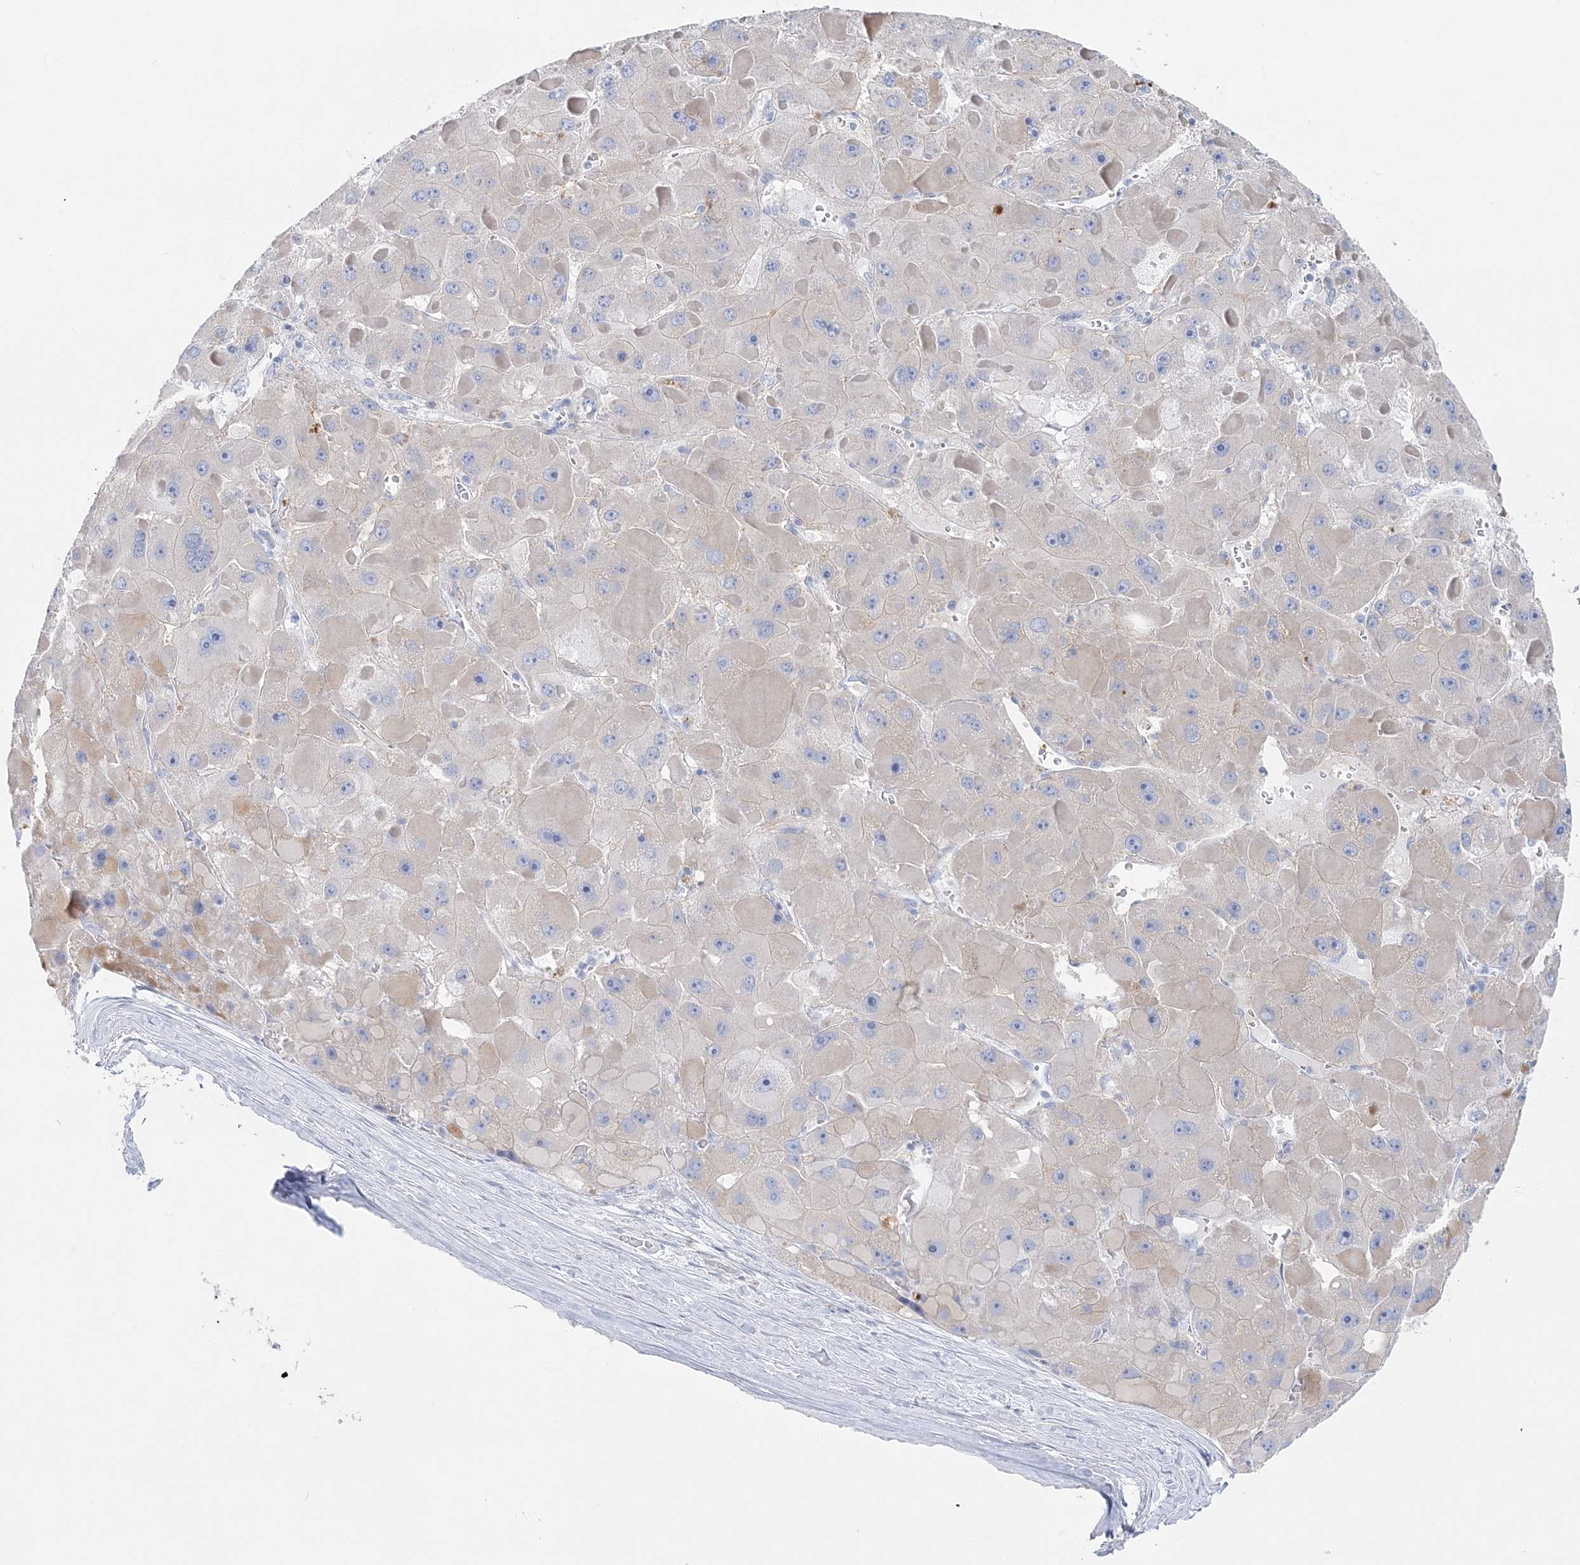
{"staining": {"intensity": "weak", "quantity": "<25%", "location": "cytoplasmic/membranous"}, "tissue": "liver cancer", "cell_type": "Tumor cells", "image_type": "cancer", "snomed": [{"axis": "morphology", "description": "Carcinoma, Hepatocellular, NOS"}, {"axis": "topography", "description": "Liver"}], "caption": "A micrograph of human liver cancer is negative for staining in tumor cells. (Immunohistochemistry, brightfield microscopy, high magnification).", "gene": "SLC5A6", "patient": {"sex": "female", "age": 73}}